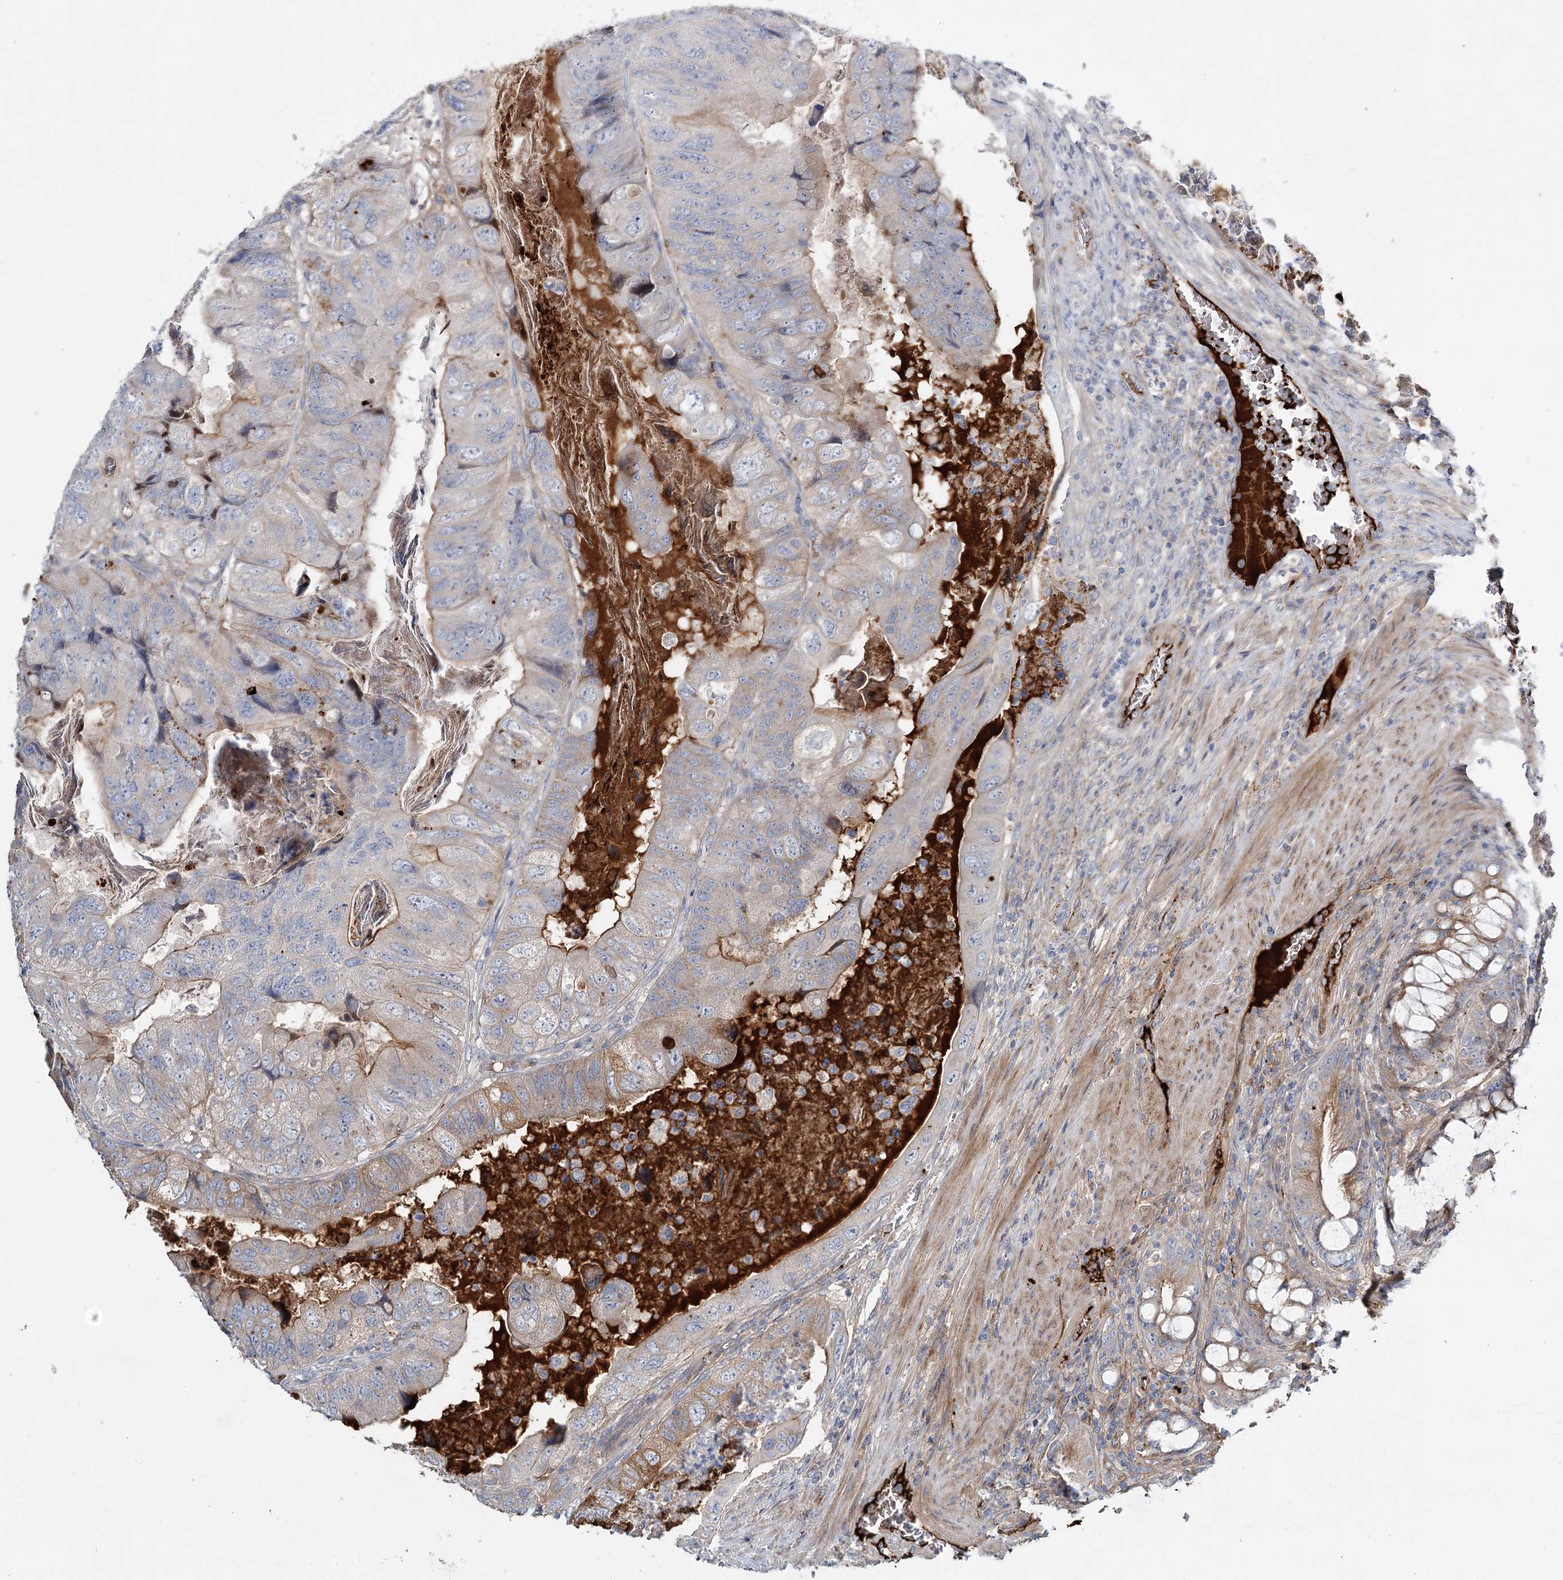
{"staining": {"intensity": "moderate", "quantity": "25%-75%", "location": "cytoplasmic/membranous"}, "tissue": "colorectal cancer", "cell_type": "Tumor cells", "image_type": "cancer", "snomed": [{"axis": "morphology", "description": "Adenocarcinoma, NOS"}, {"axis": "topography", "description": "Rectum"}], "caption": "Adenocarcinoma (colorectal) stained with immunohistochemistry shows moderate cytoplasmic/membranous expression in about 25%-75% of tumor cells.", "gene": "ALKBH8", "patient": {"sex": "male", "age": 63}}